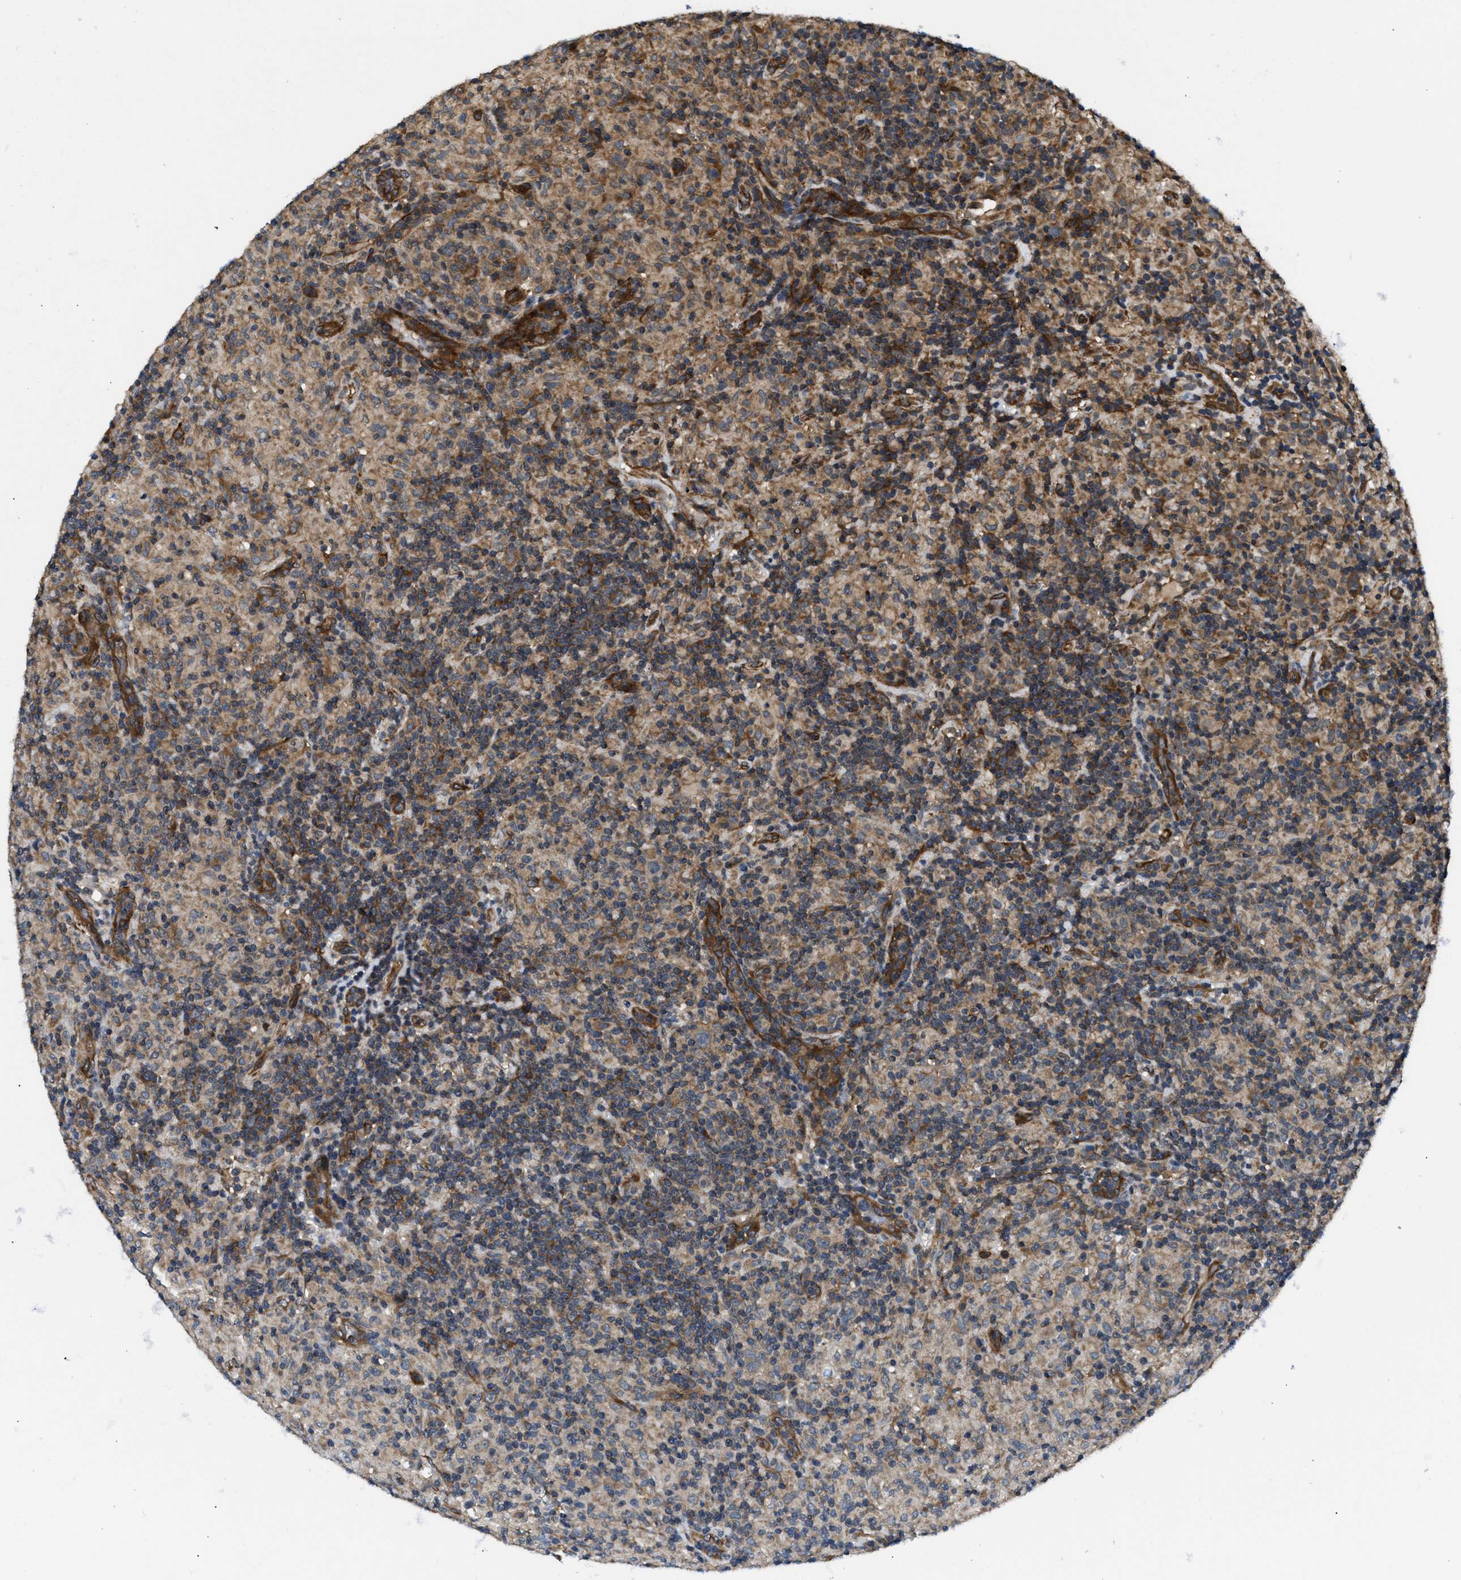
{"staining": {"intensity": "moderate", "quantity": ">75%", "location": "cytoplasmic/membranous"}, "tissue": "lymphoma", "cell_type": "Tumor cells", "image_type": "cancer", "snomed": [{"axis": "morphology", "description": "Hodgkin's disease, NOS"}, {"axis": "topography", "description": "Lymph node"}], "caption": "A brown stain highlights moderate cytoplasmic/membranous expression of a protein in Hodgkin's disease tumor cells.", "gene": "PNPLA8", "patient": {"sex": "male", "age": 70}}